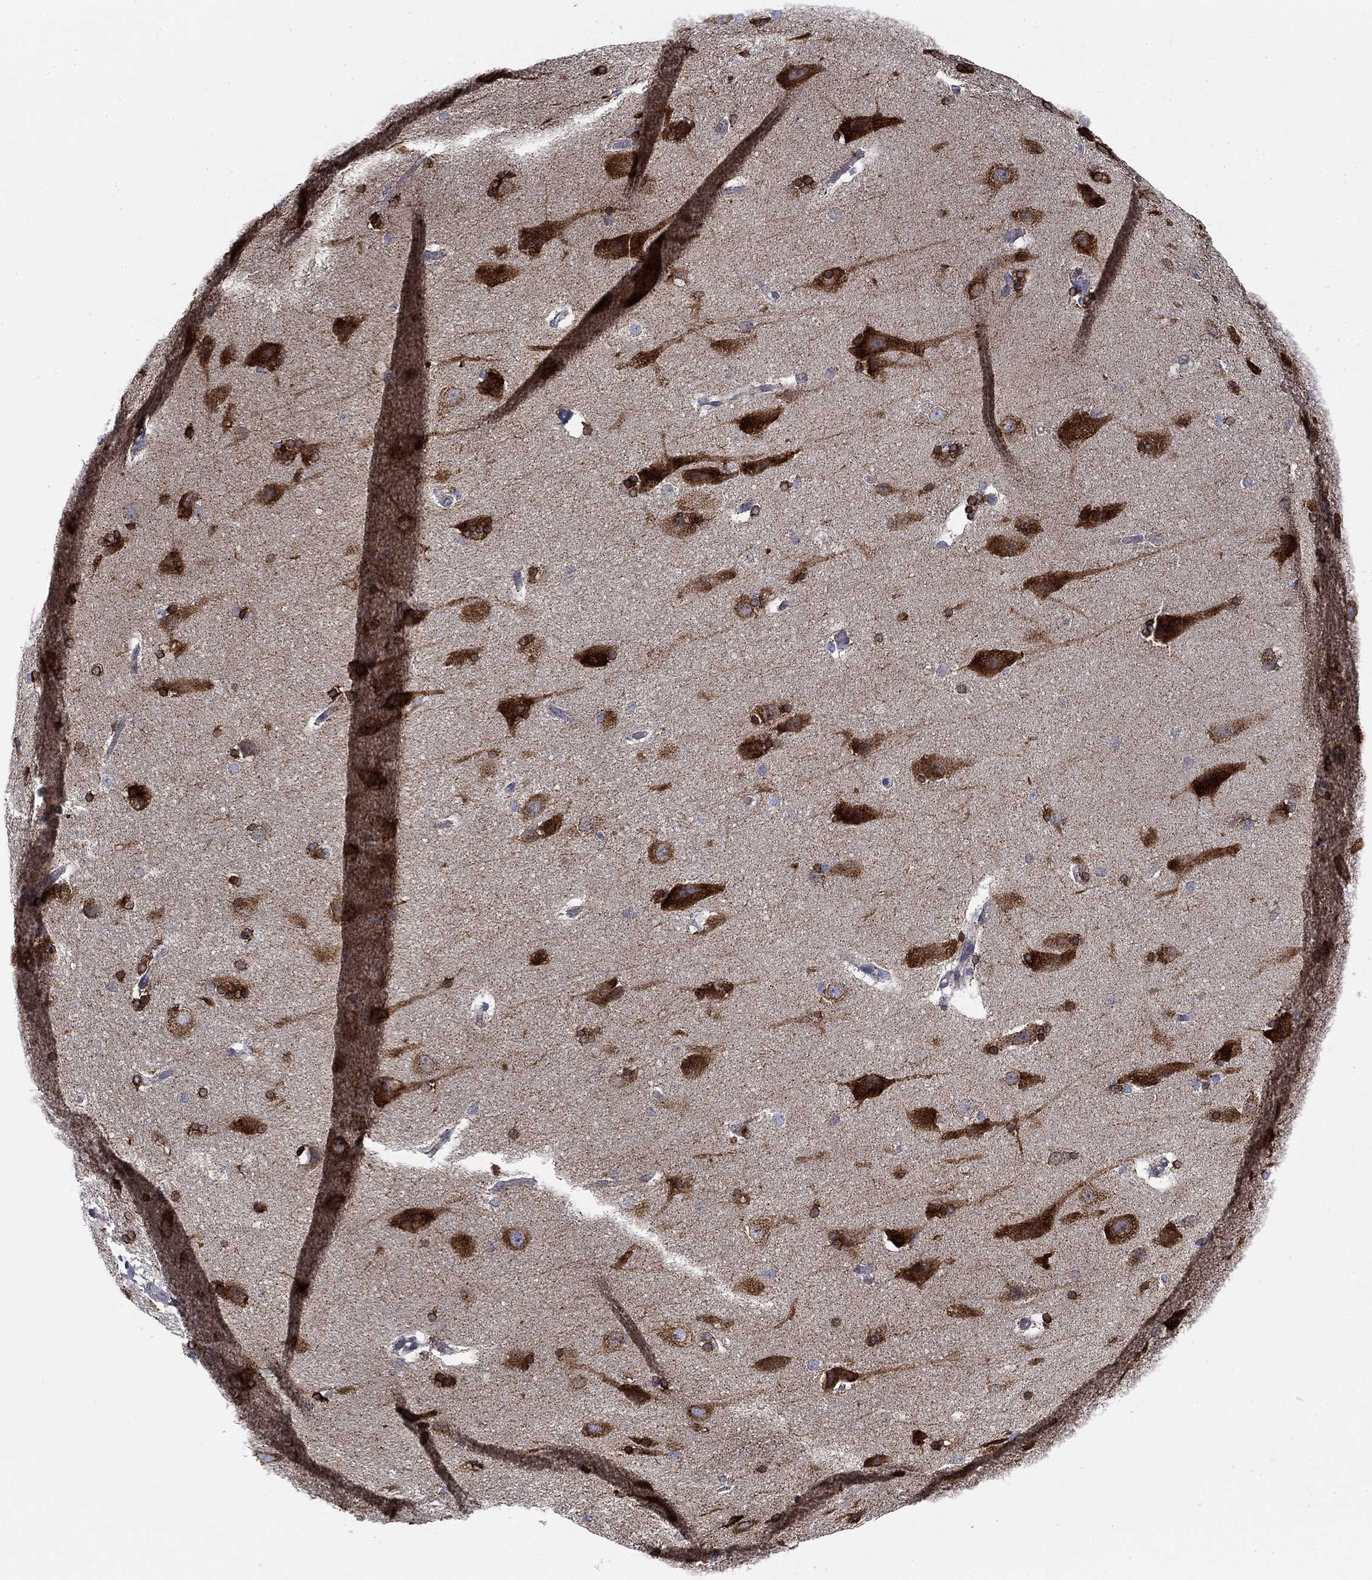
{"staining": {"intensity": "strong", "quantity": "<25%", "location": "cytoplasmic/membranous"}, "tissue": "hippocampus", "cell_type": "Glial cells", "image_type": "normal", "snomed": [{"axis": "morphology", "description": "Normal tissue, NOS"}, {"axis": "topography", "description": "Cerebral cortex"}, {"axis": "topography", "description": "Hippocampus"}], "caption": "Normal hippocampus was stained to show a protein in brown. There is medium levels of strong cytoplasmic/membranous staining in approximately <25% of glial cells. The staining was performed using DAB to visualize the protein expression in brown, while the nuclei were stained in blue with hematoxylin (Magnification: 20x).", "gene": "NACAD", "patient": {"sex": "female", "age": 19}}